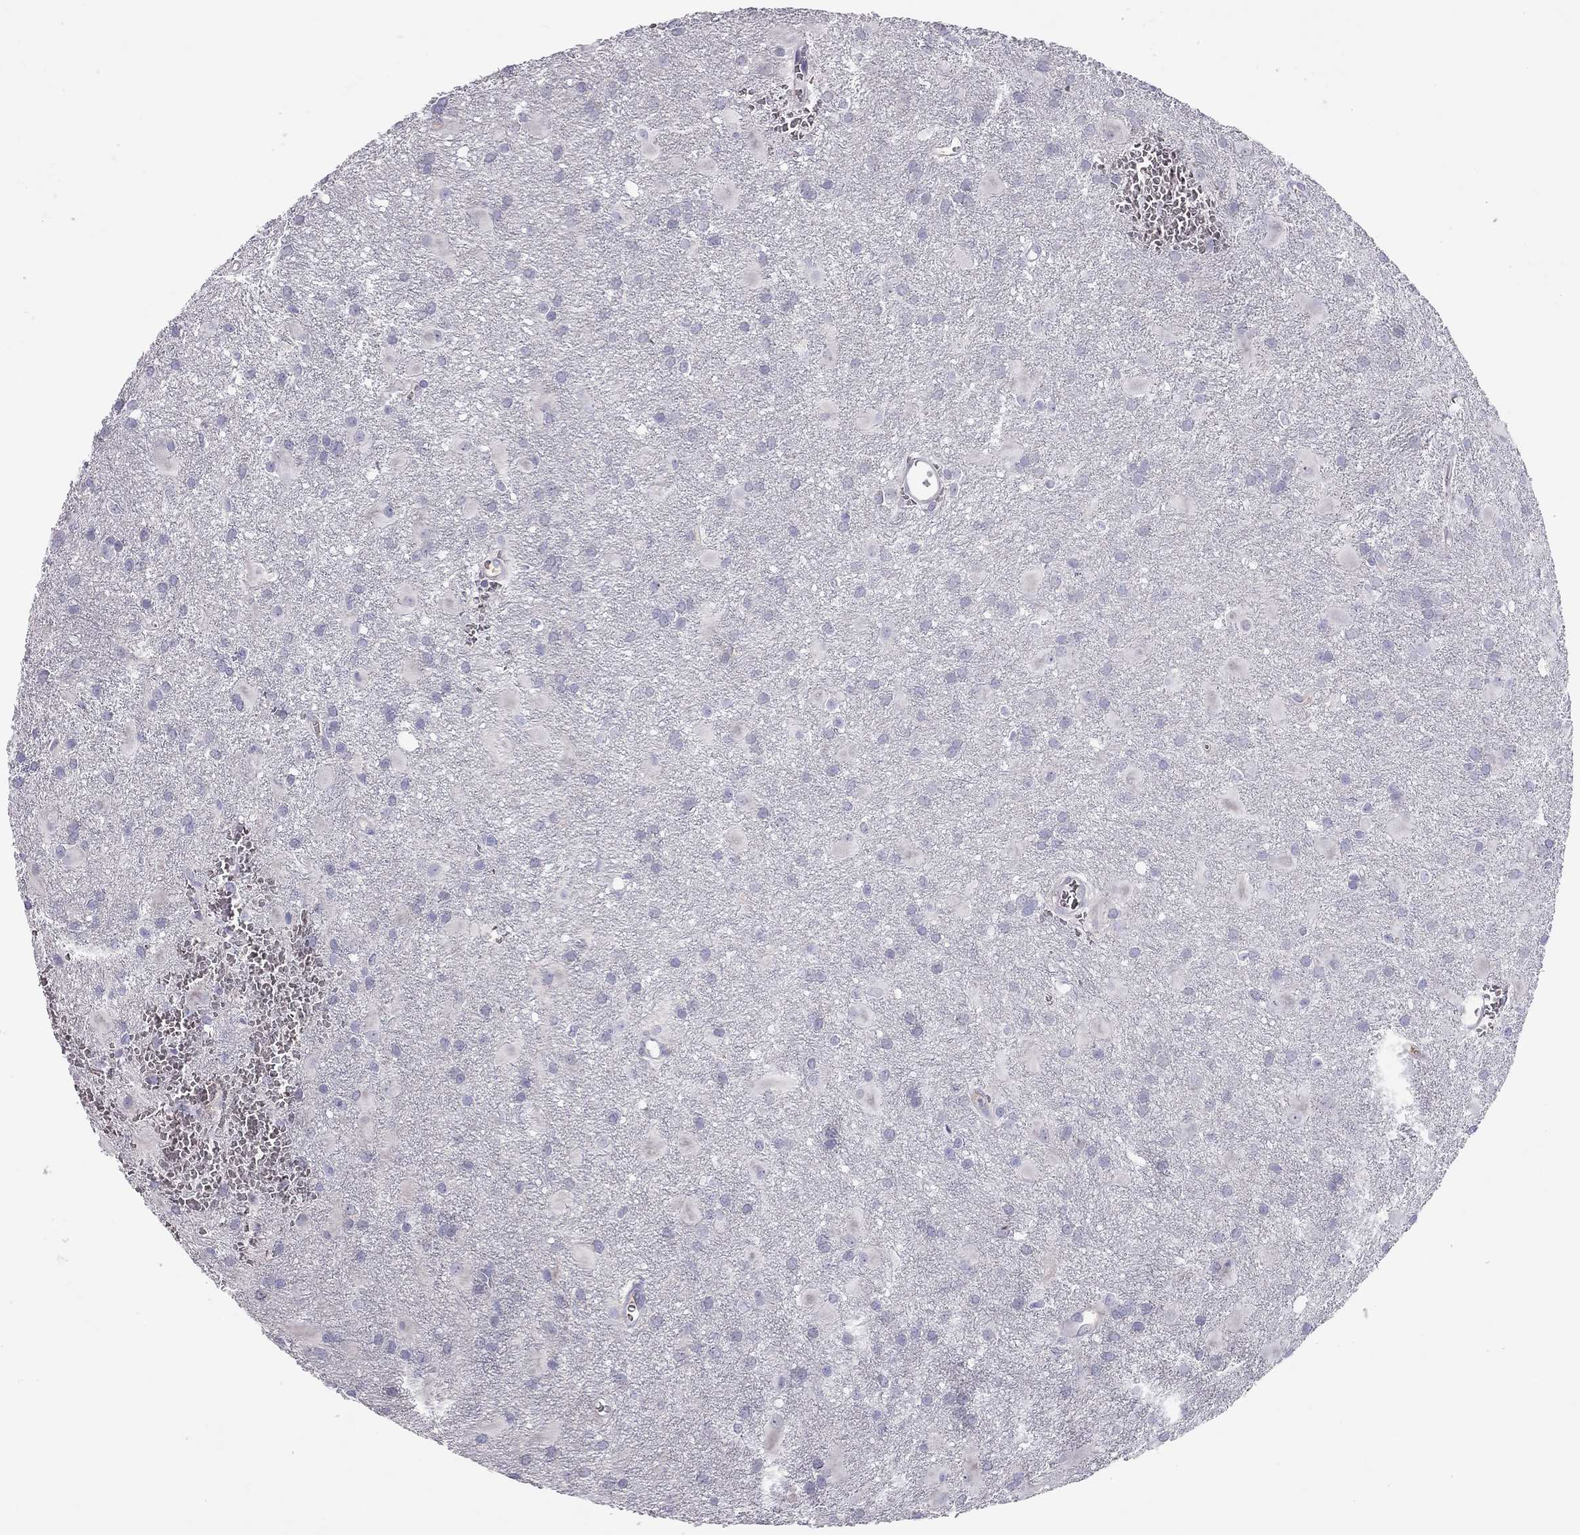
{"staining": {"intensity": "negative", "quantity": "none", "location": "none"}, "tissue": "glioma", "cell_type": "Tumor cells", "image_type": "cancer", "snomed": [{"axis": "morphology", "description": "Glioma, malignant, Low grade"}, {"axis": "topography", "description": "Brain"}], "caption": "The micrograph displays no staining of tumor cells in glioma.", "gene": "RHD", "patient": {"sex": "male", "age": 58}}